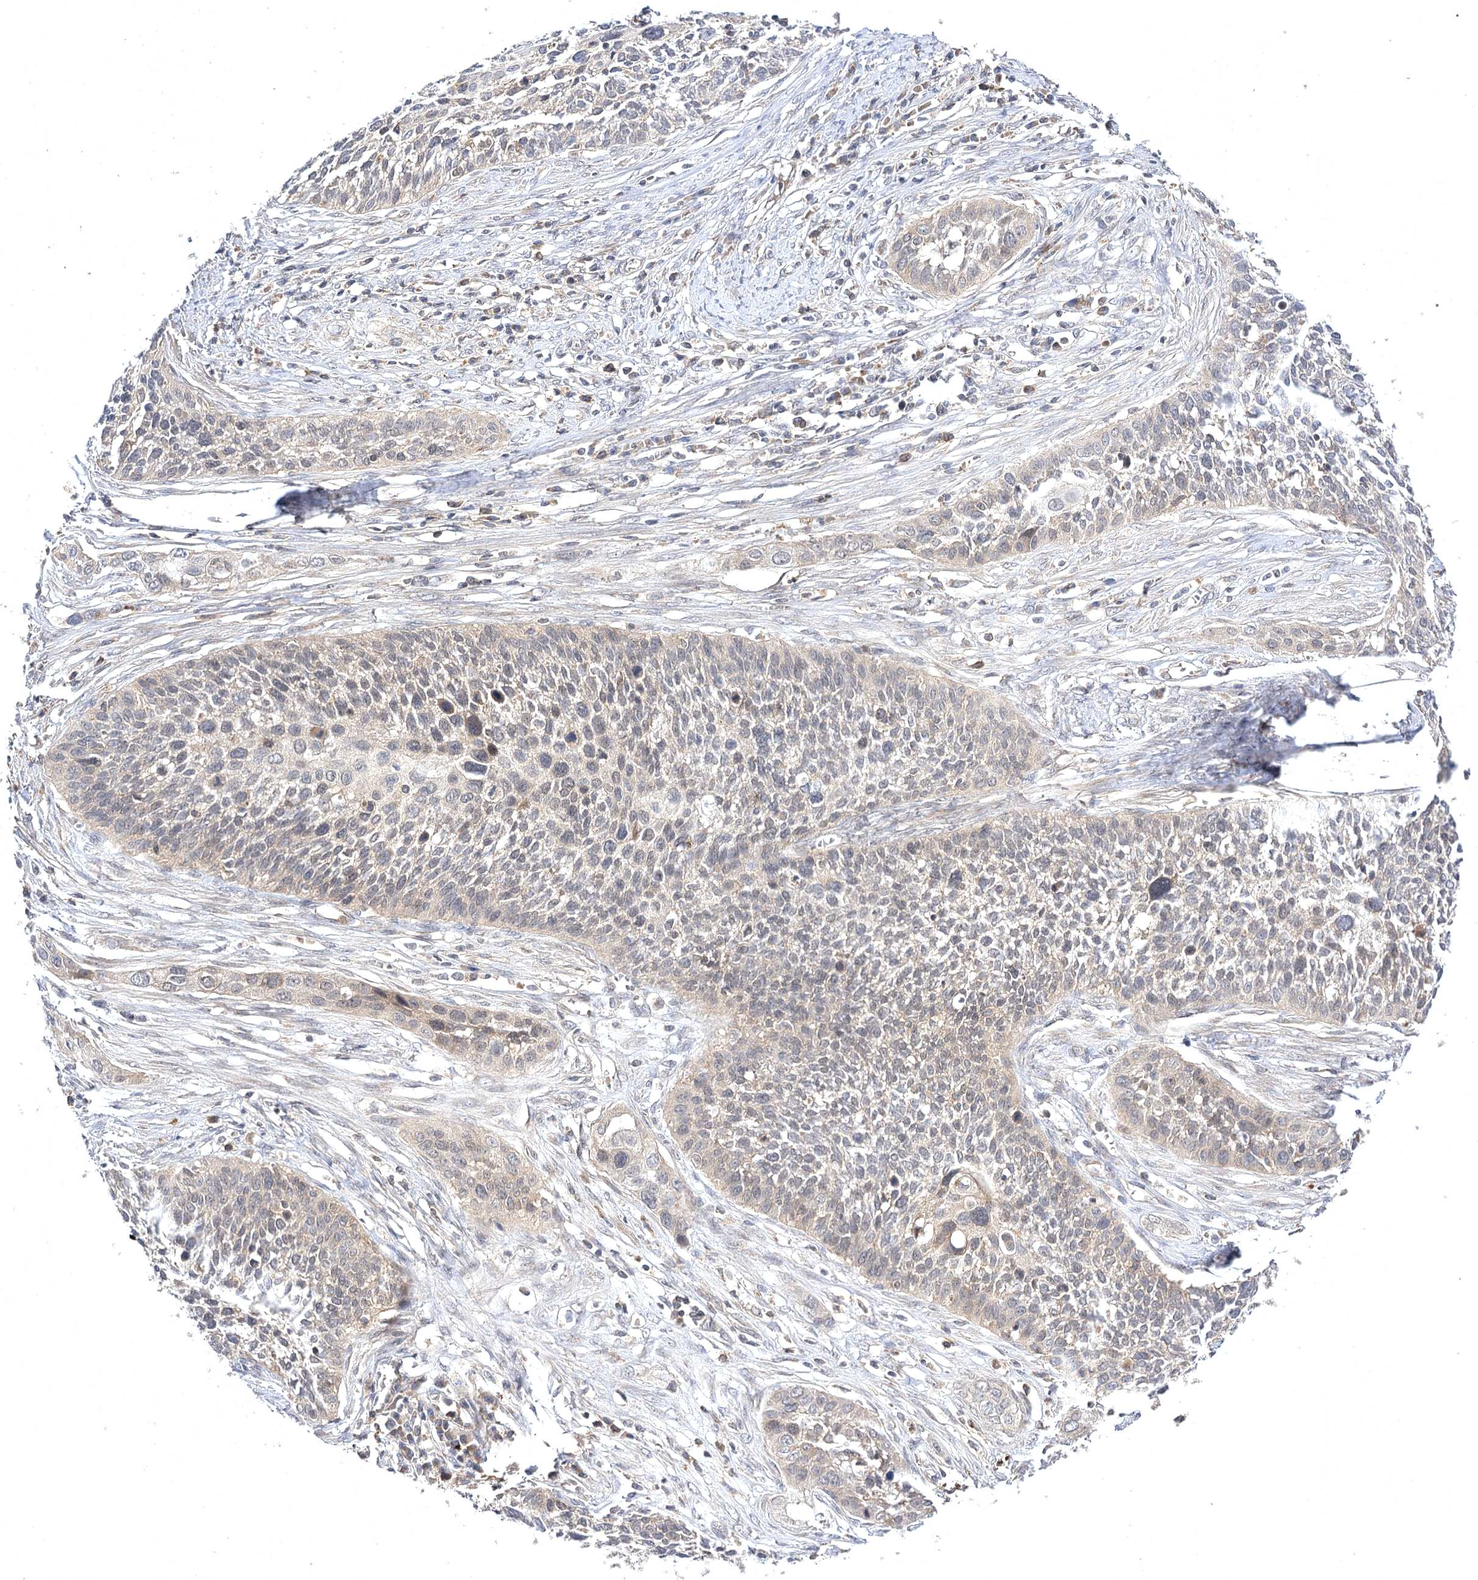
{"staining": {"intensity": "weak", "quantity": ">75%", "location": "cytoplasmic/membranous"}, "tissue": "cervical cancer", "cell_type": "Tumor cells", "image_type": "cancer", "snomed": [{"axis": "morphology", "description": "Squamous cell carcinoma, NOS"}, {"axis": "topography", "description": "Cervix"}], "caption": "This is a photomicrograph of immunohistochemistry (IHC) staining of cervical cancer, which shows weak staining in the cytoplasmic/membranous of tumor cells.", "gene": "BCR", "patient": {"sex": "female", "age": 34}}